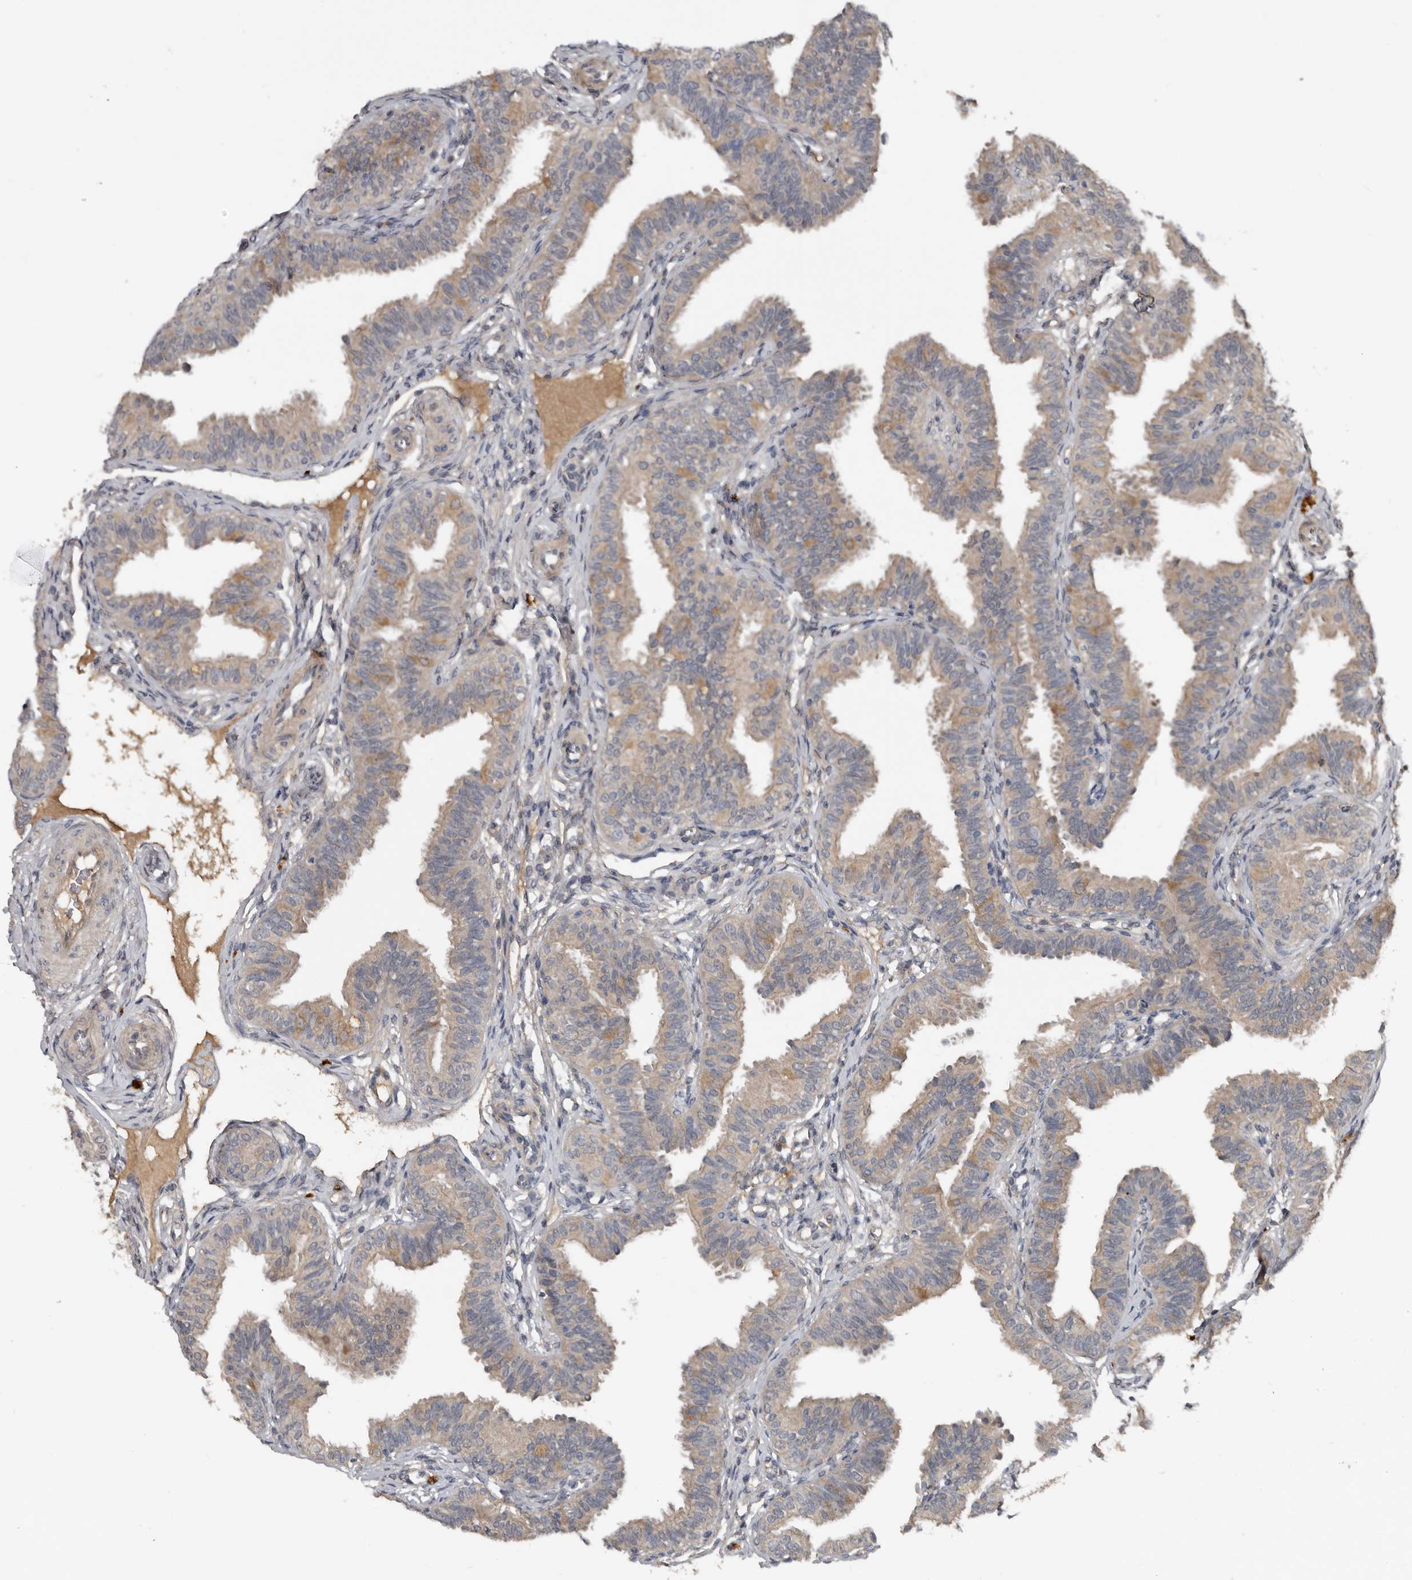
{"staining": {"intensity": "weak", "quantity": "25%-75%", "location": "cytoplasmic/membranous"}, "tissue": "fallopian tube", "cell_type": "Glandular cells", "image_type": "normal", "snomed": [{"axis": "morphology", "description": "Normal tissue, NOS"}, {"axis": "topography", "description": "Fallopian tube"}], "caption": "The histopathology image exhibits immunohistochemical staining of benign fallopian tube. There is weak cytoplasmic/membranous positivity is appreciated in about 25%-75% of glandular cells.", "gene": "DNAJB4", "patient": {"sex": "female", "age": 35}}